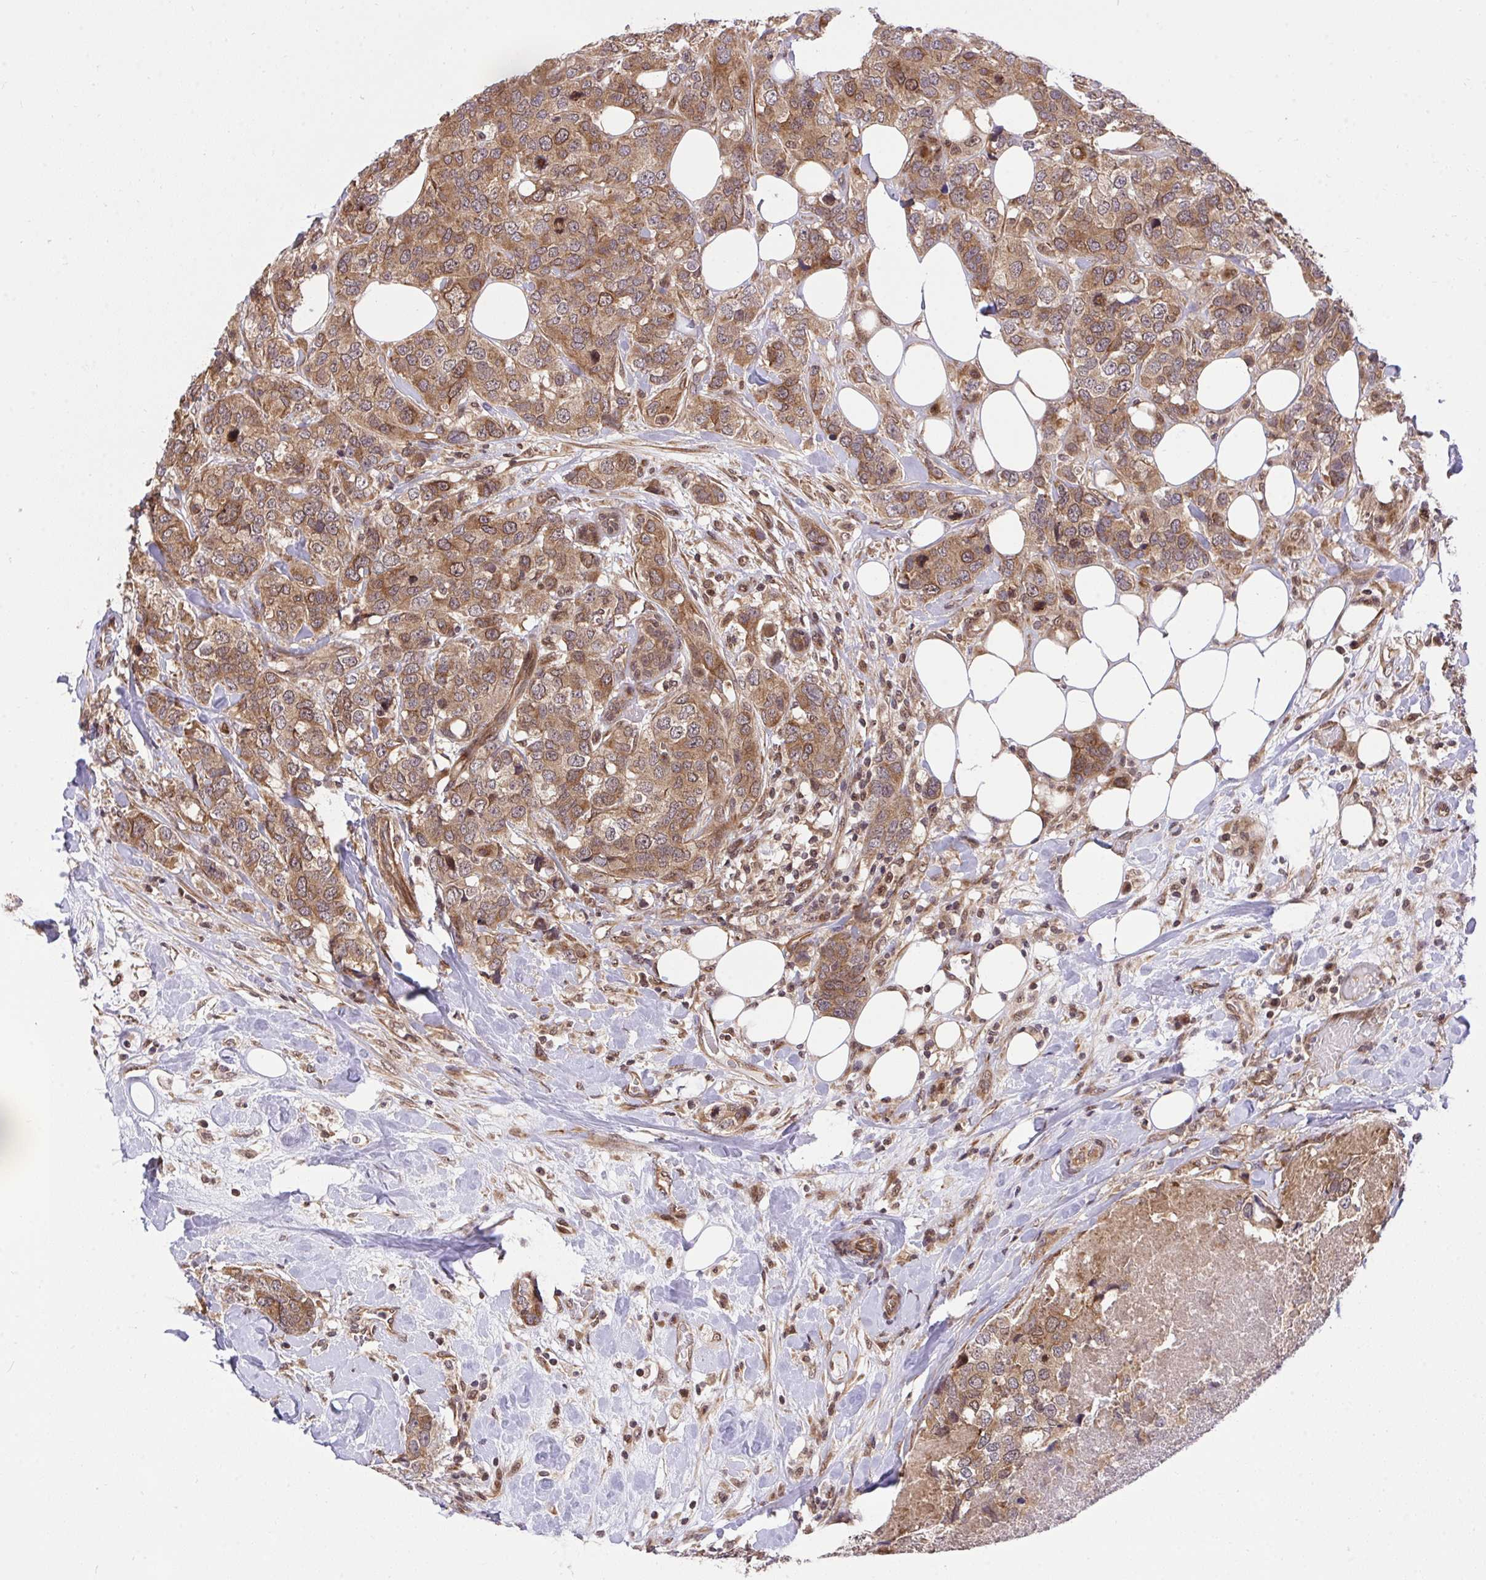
{"staining": {"intensity": "moderate", "quantity": ">75%", "location": "cytoplasmic/membranous"}, "tissue": "breast cancer", "cell_type": "Tumor cells", "image_type": "cancer", "snomed": [{"axis": "morphology", "description": "Lobular carcinoma"}, {"axis": "topography", "description": "Breast"}], "caption": "A brown stain labels moderate cytoplasmic/membranous positivity of a protein in breast lobular carcinoma tumor cells.", "gene": "ERI1", "patient": {"sex": "female", "age": 59}}